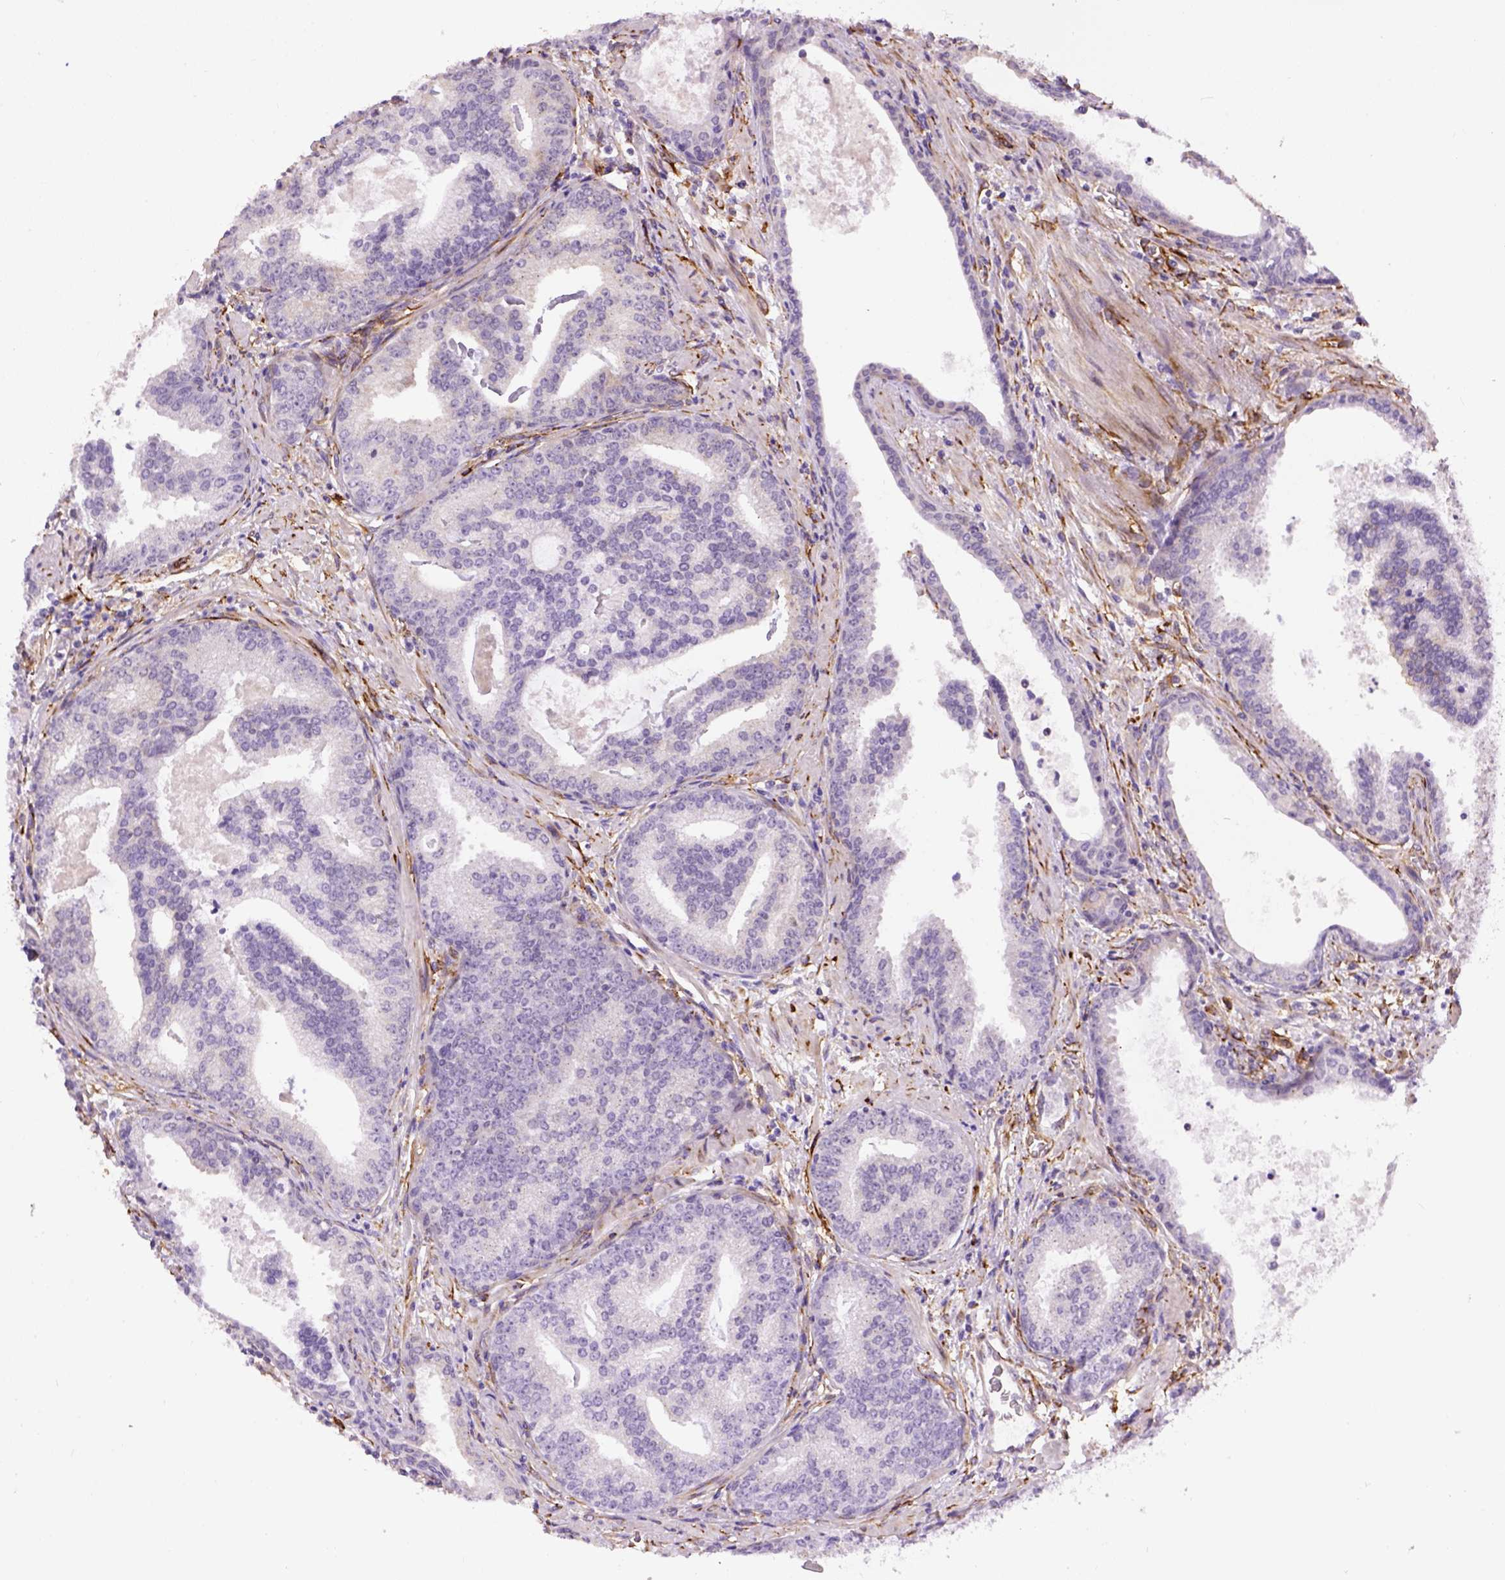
{"staining": {"intensity": "negative", "quantity": "none", "location": "none"}, "tissue": "prostate cancer", "cell_type": "Tumor cells", "image_type": "cancer", "snomed": [{"axis": "morphology", "description": "Adenocarcinoma, NOS"}, {"axis": "topography", "description": "Prostate"}], "caption": "Immunohistochemistry of prostate cancer exhibits no staining in tumor cells.", "gene": "KAZN", "patient": {"sex": "male", "age": 64}}